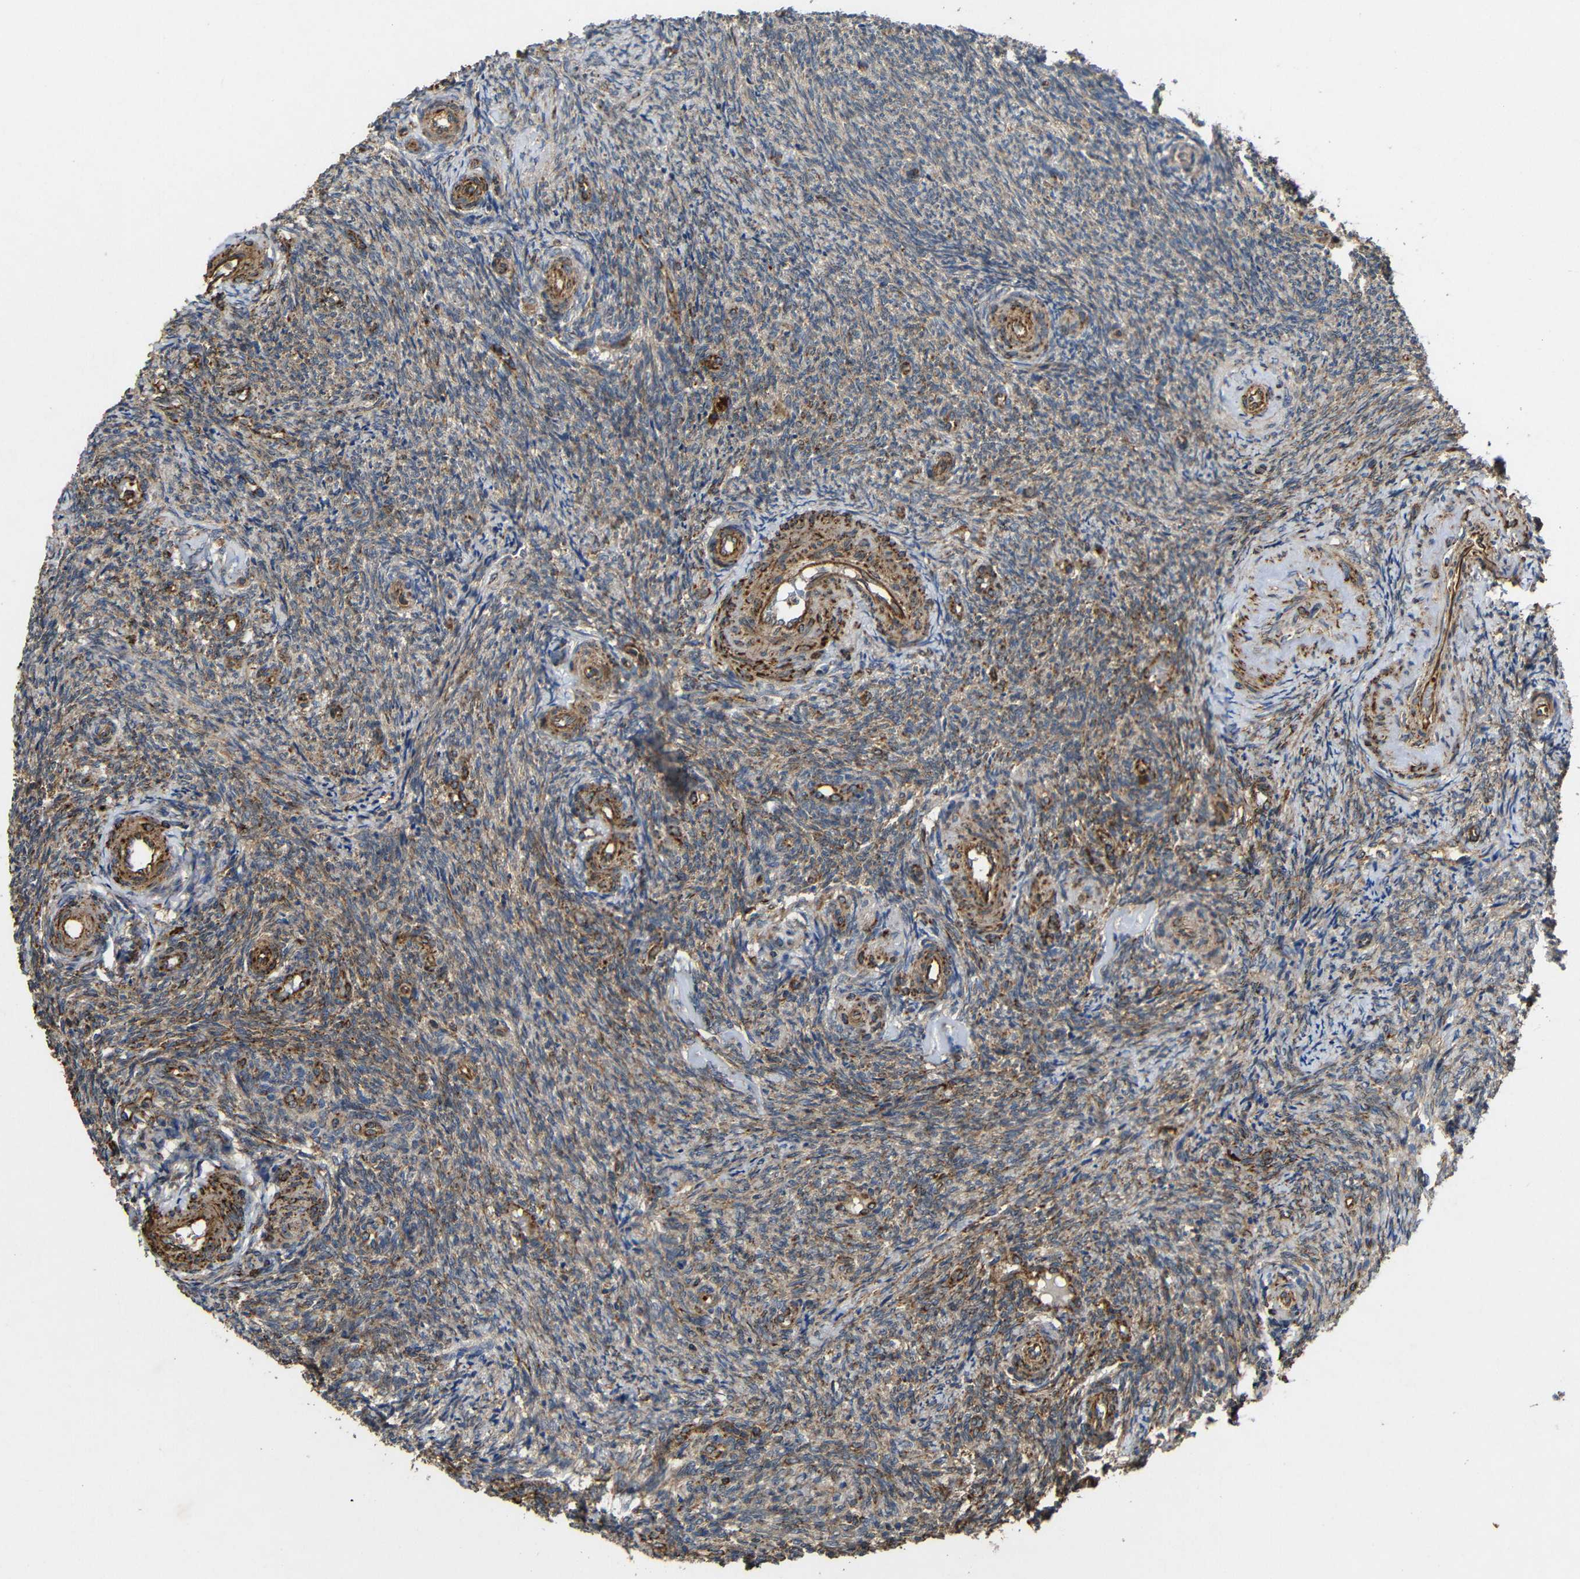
{"staining": {"intensity": "moderate", "quantity": ">75%", "location": "cytoplasmic/membranous"}, "tissue": "ovary", "cell_type": "Follicle cells", "image_type": "normal", "snomed": [{"axis": "morphology", "description": "Normal tissue, NOS"}, {"axis": "topography", "description": "Ovary"}], "caption": "Protein staining exhibits moderate cytoplasmic/membranous staining in about >75% of follicle cells in unremarkable ovary. (brown staining indicates protein expression, while blue staining denotes nuclei).", "gene": "EIF2S1", "patient": {"sex": "female", "age": 41}}